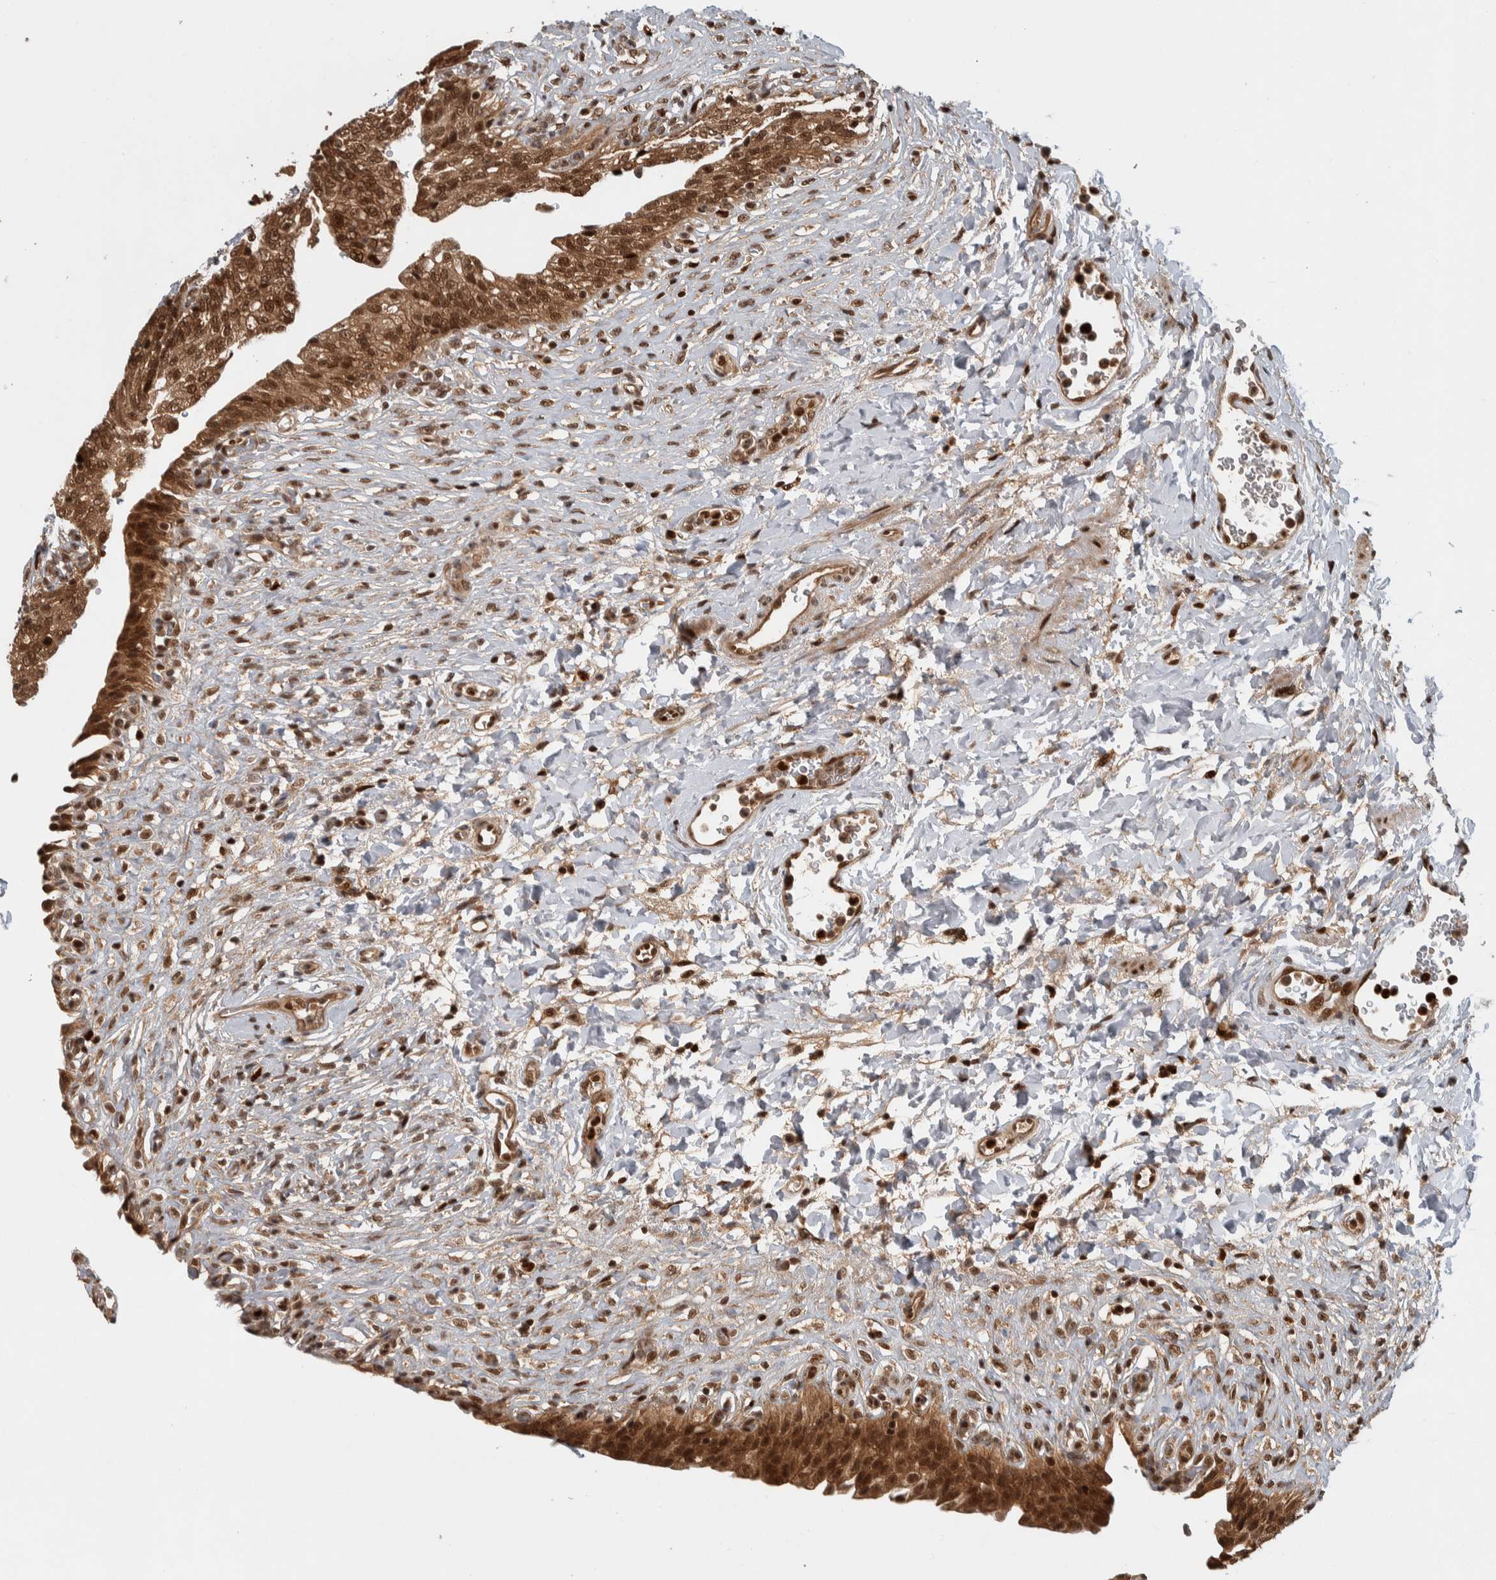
{"staining": {"intensity": "strong", "quantity": ">75%", "location": "cytoplasmic/membranous,nuclear"}, "tissue": "urinary bladder", "cell_type": "Urothelial cells", "image_type": "normal", "snomed": [{"axis": "morphology", "description": "Urothelial carcinoma, High grade"}, {"axis": "topography", "description": "Urinary bladder"}], "caption": "IHC (DAB) staining of benign human urinary bladder demonstrates strong cytoplasmic/membranous,nuclear protein expression in about >75% of urothelial cells. Using DAB (3,3'-diaminobenzidine) (brown) and hematoxylin (blue) stains, captured at high magnification using brightfield microscopy.", "gene": "RPS6KA4", "patient": {"sex": "male", "age": 46}}